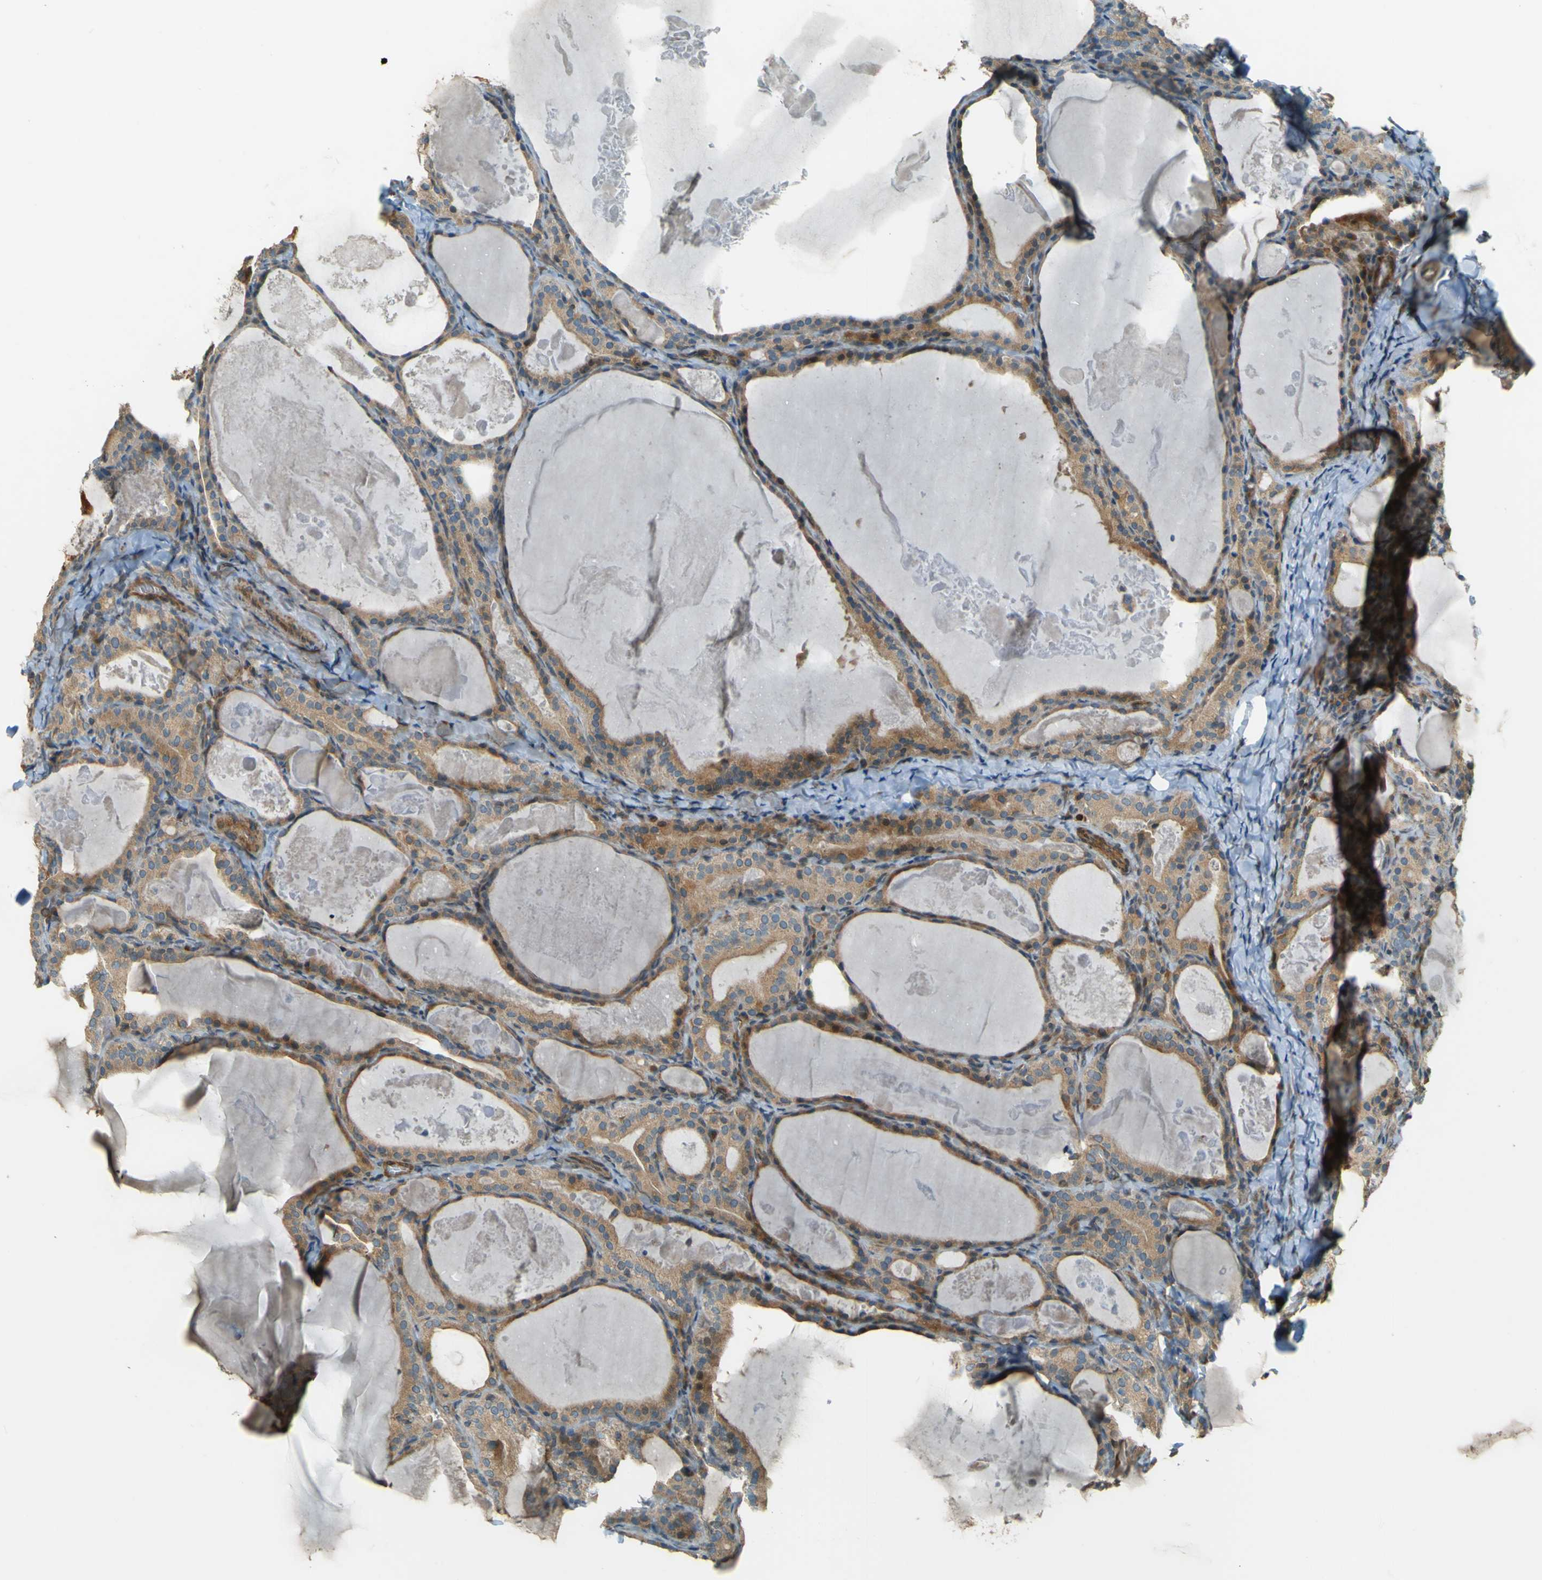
{"staining": {"intensity": "weak", "quantity": ">75%", "location": "cytoplasmic/membranous"}, "tissue": "thyroid cancer", "cell_type": "Tumor cells", "image_type": "cancer", "snomed": [{"axis": "morphology", "description": "Papillary adenocarcinoma, NOS"}, {"axis": "topography", "description": "Thyroid gland"}], "caption": "Approximately >75% of tumor cells in human thyroid papillary adenocarcinoma reveal weak cytoplasmic/membranous protein expression as visualized by brown immunohistochemical staining.", "gene": "LPCAT1", "patient": {"sex": "female", "age": 42}}